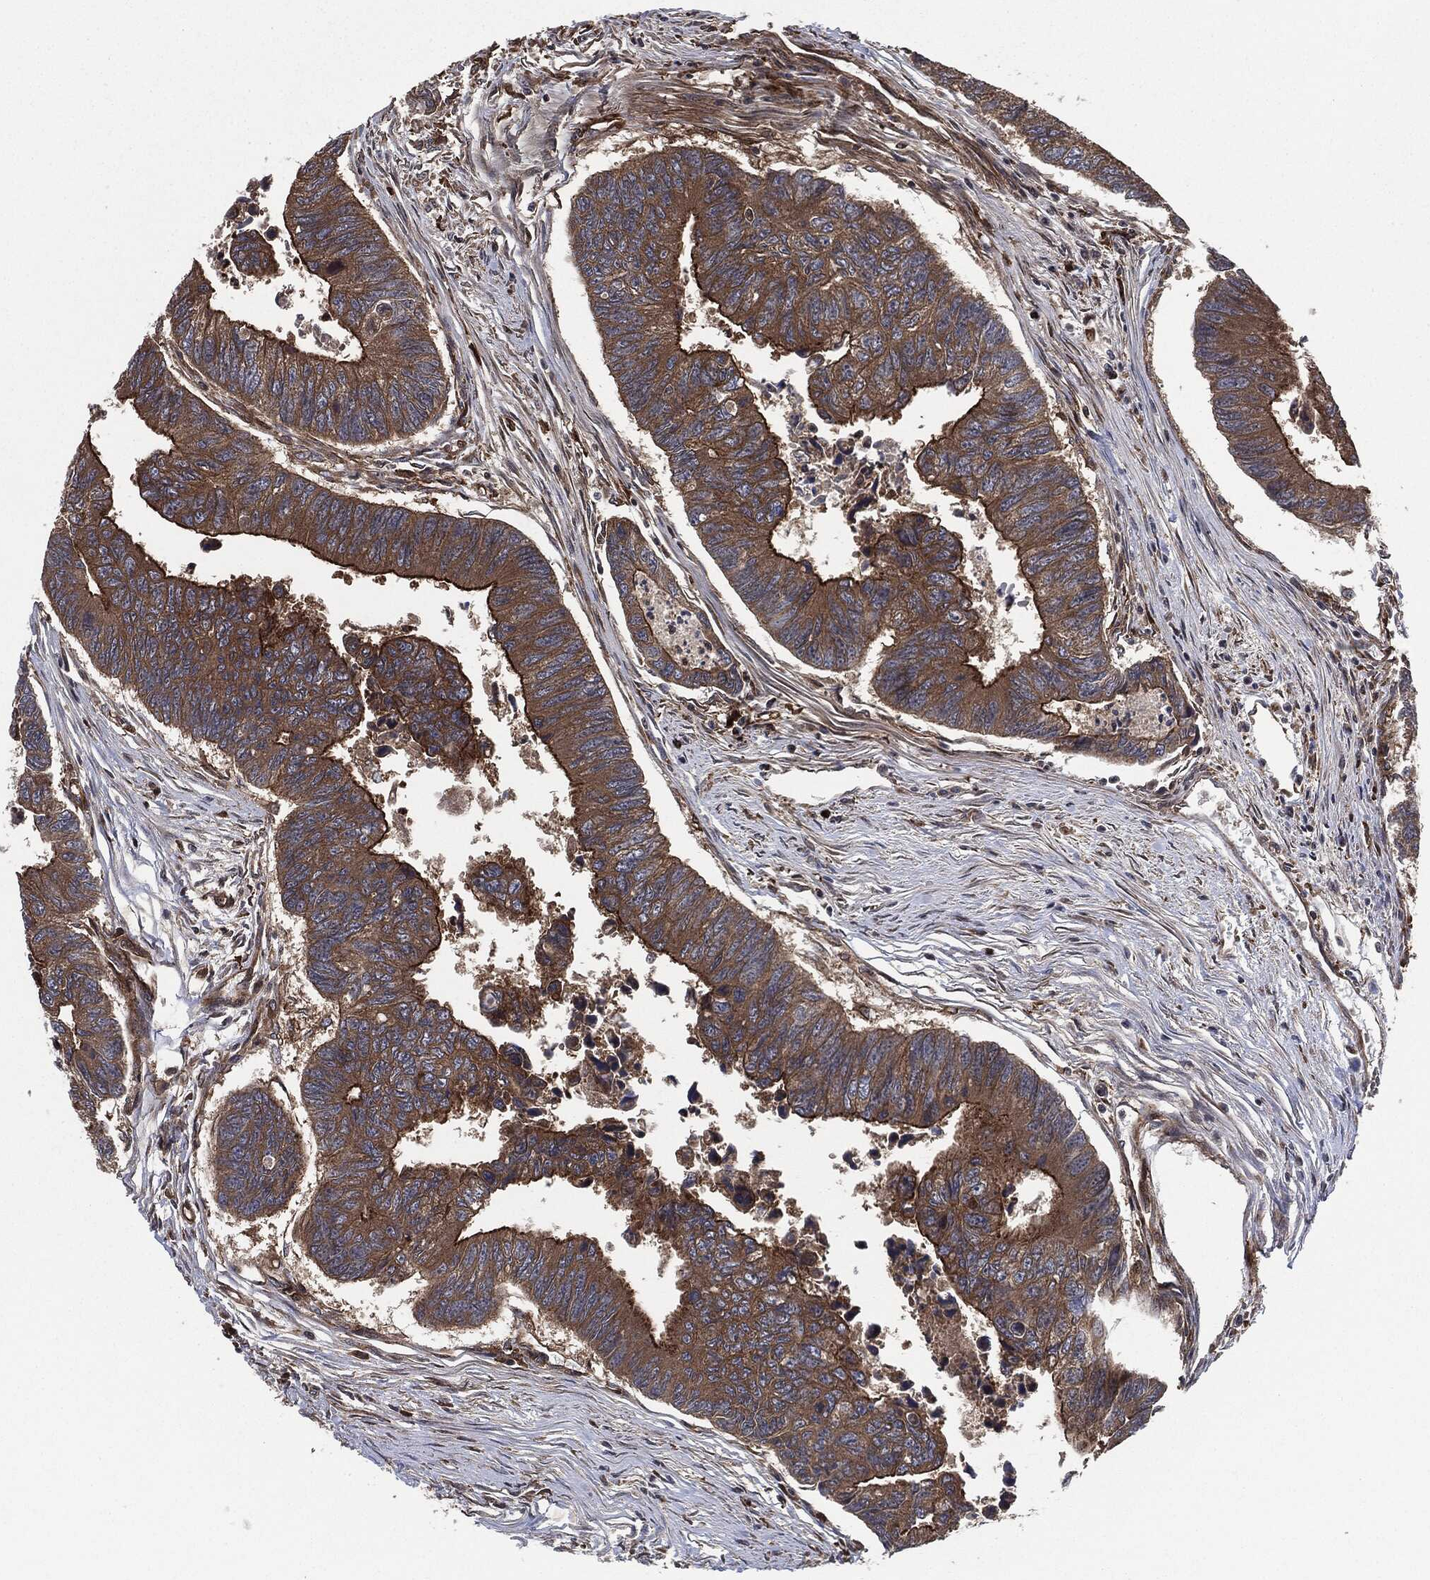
{"staining": {"intensity": "strong", "quantity": "25%-75%", "location": "cytoplasmic/membranous"}, "tissue": "colorectal cancer", "cell_type": "Tumor cells", "image_type": "cancer", "snomed": [{"axis": "morphology", "description": "Adenocarcinoma, NOS"}, {"axis": "topography", "description": "Colon"}], "caption": "A high amount of strong cytoplasmic/membranous staining is seen in approximately 25%-75% of tumor cells in colorectal cancer tissue.", "gene": "RAP1GDS1", "patient": {"sex": "female", "age": 65}}